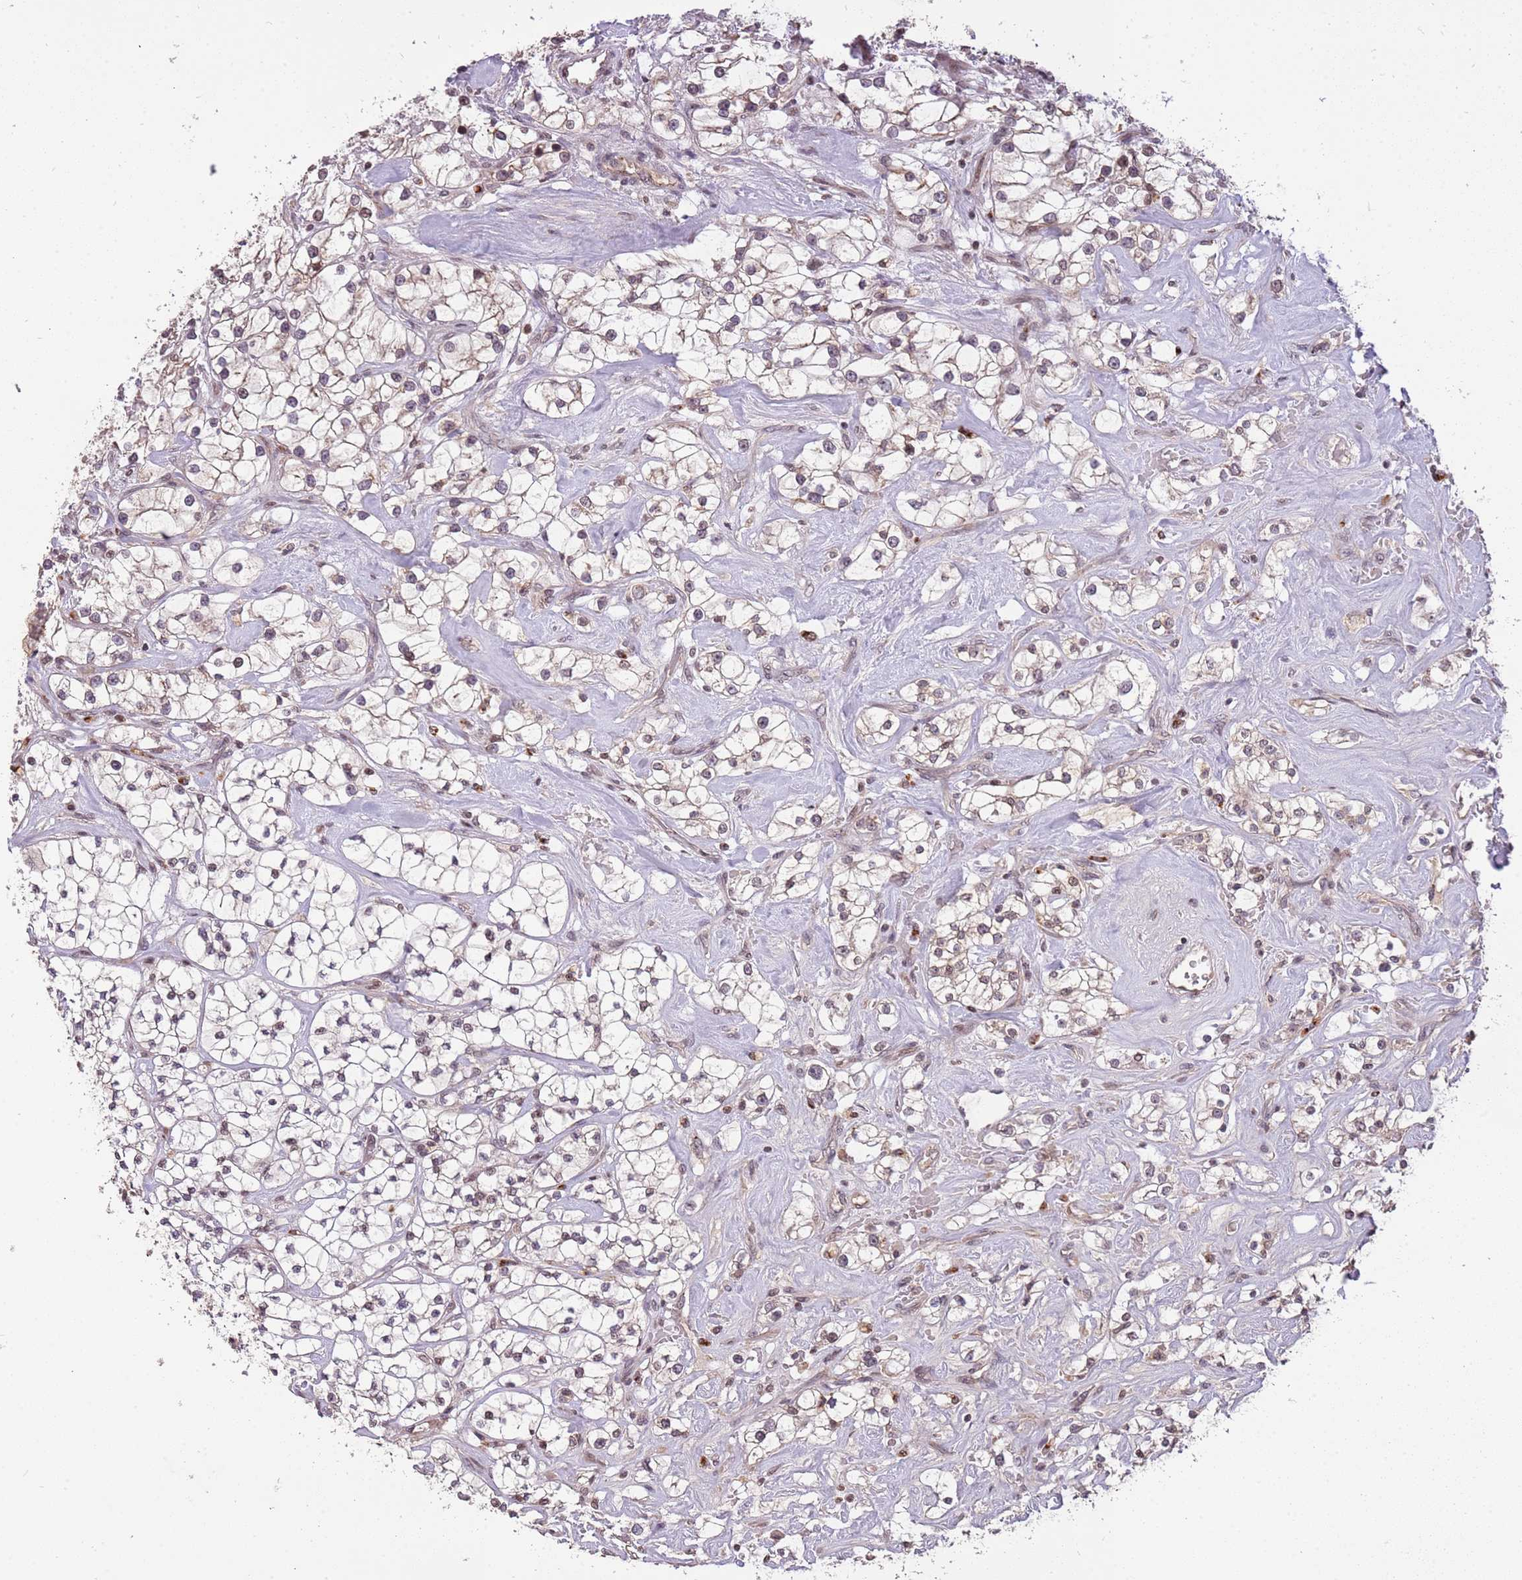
{"staining": {"intensity": "weak", "quantity": "<25%", "location": "cytoplasmic/membranous"}, "tissue": "renal cancer", "cell_type": "Tumor cells", "image_type": "cancer", "snomed": [{"axis": "morphology", "description": "Adenocarcinoma, NOS"}, {"axis": "topography", "description": "Kidney"}], "caption": "There is no significant positivity in tumor cells of renal cancer.", "gene": "SAMSN1", "patient": {"sex": "male", "age": 77}}